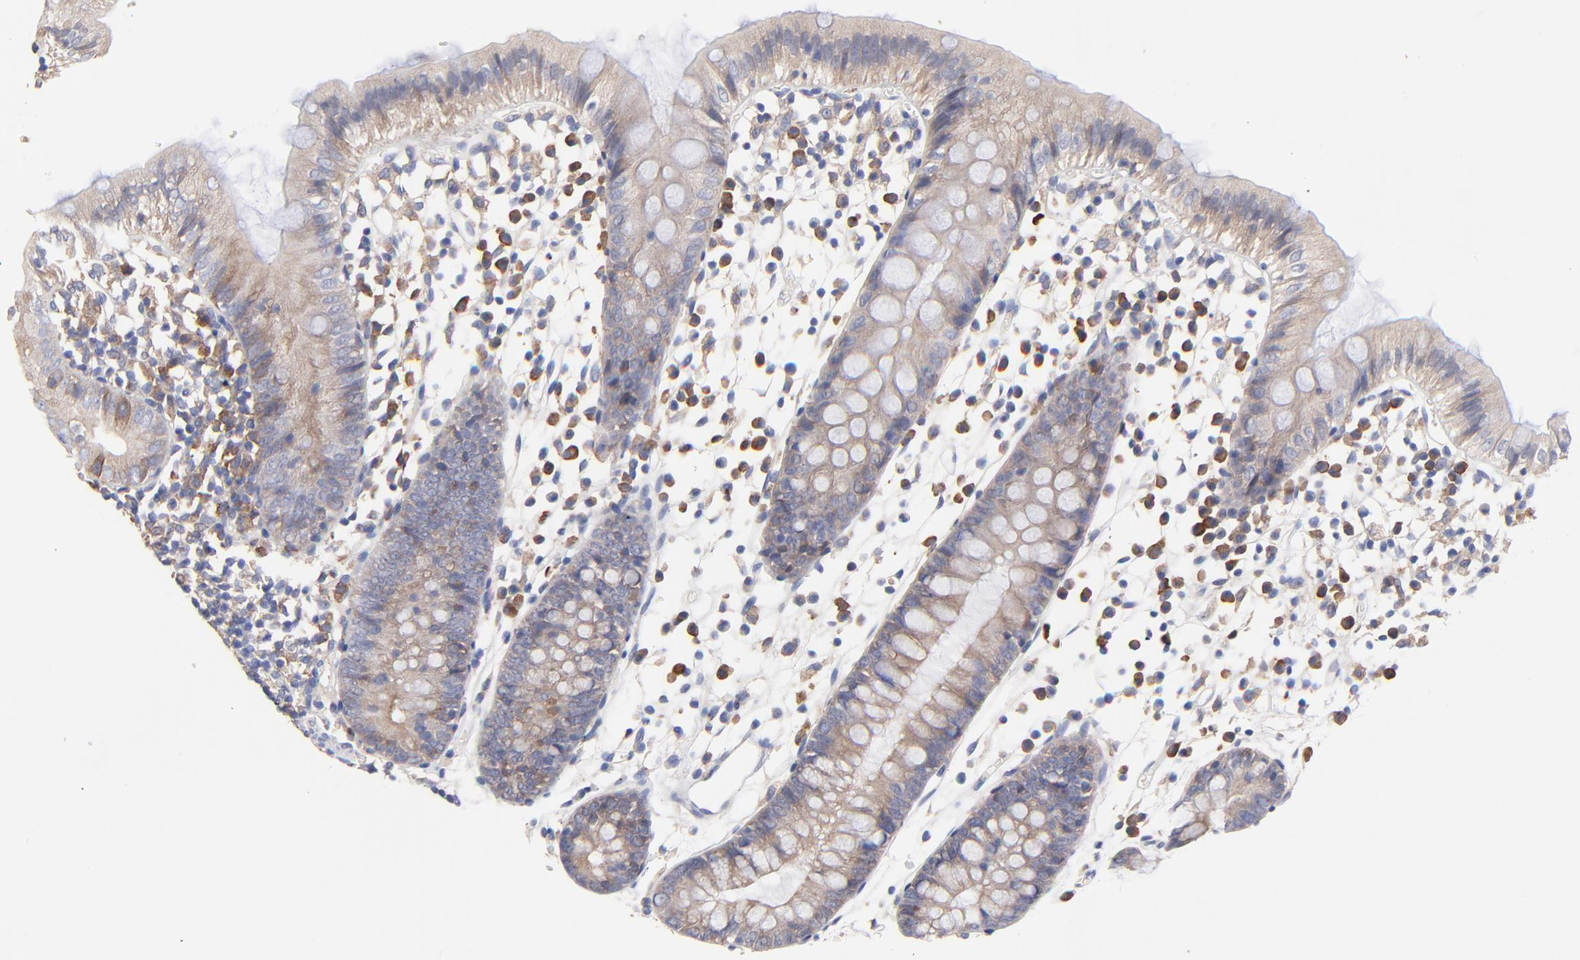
{"staining": {"intensity": "negative", "quantity": "none", "location": "none"}, "tissue": "colon", "cell_type": "Endothelial cells", "image_type": "normal", "snomed": [{"axis": "morphology", "description": "Normal tissue, NOS"}, {"axis": "topography", "description": "Colon"}], "caption": "An immunohistochemistry (IHC) photomicrograph of benign colon is shown. There is no staining in endothelial cells of colon.", "gene": "PPFIBP2", "patient": {"sex": "male", "age": 14}}